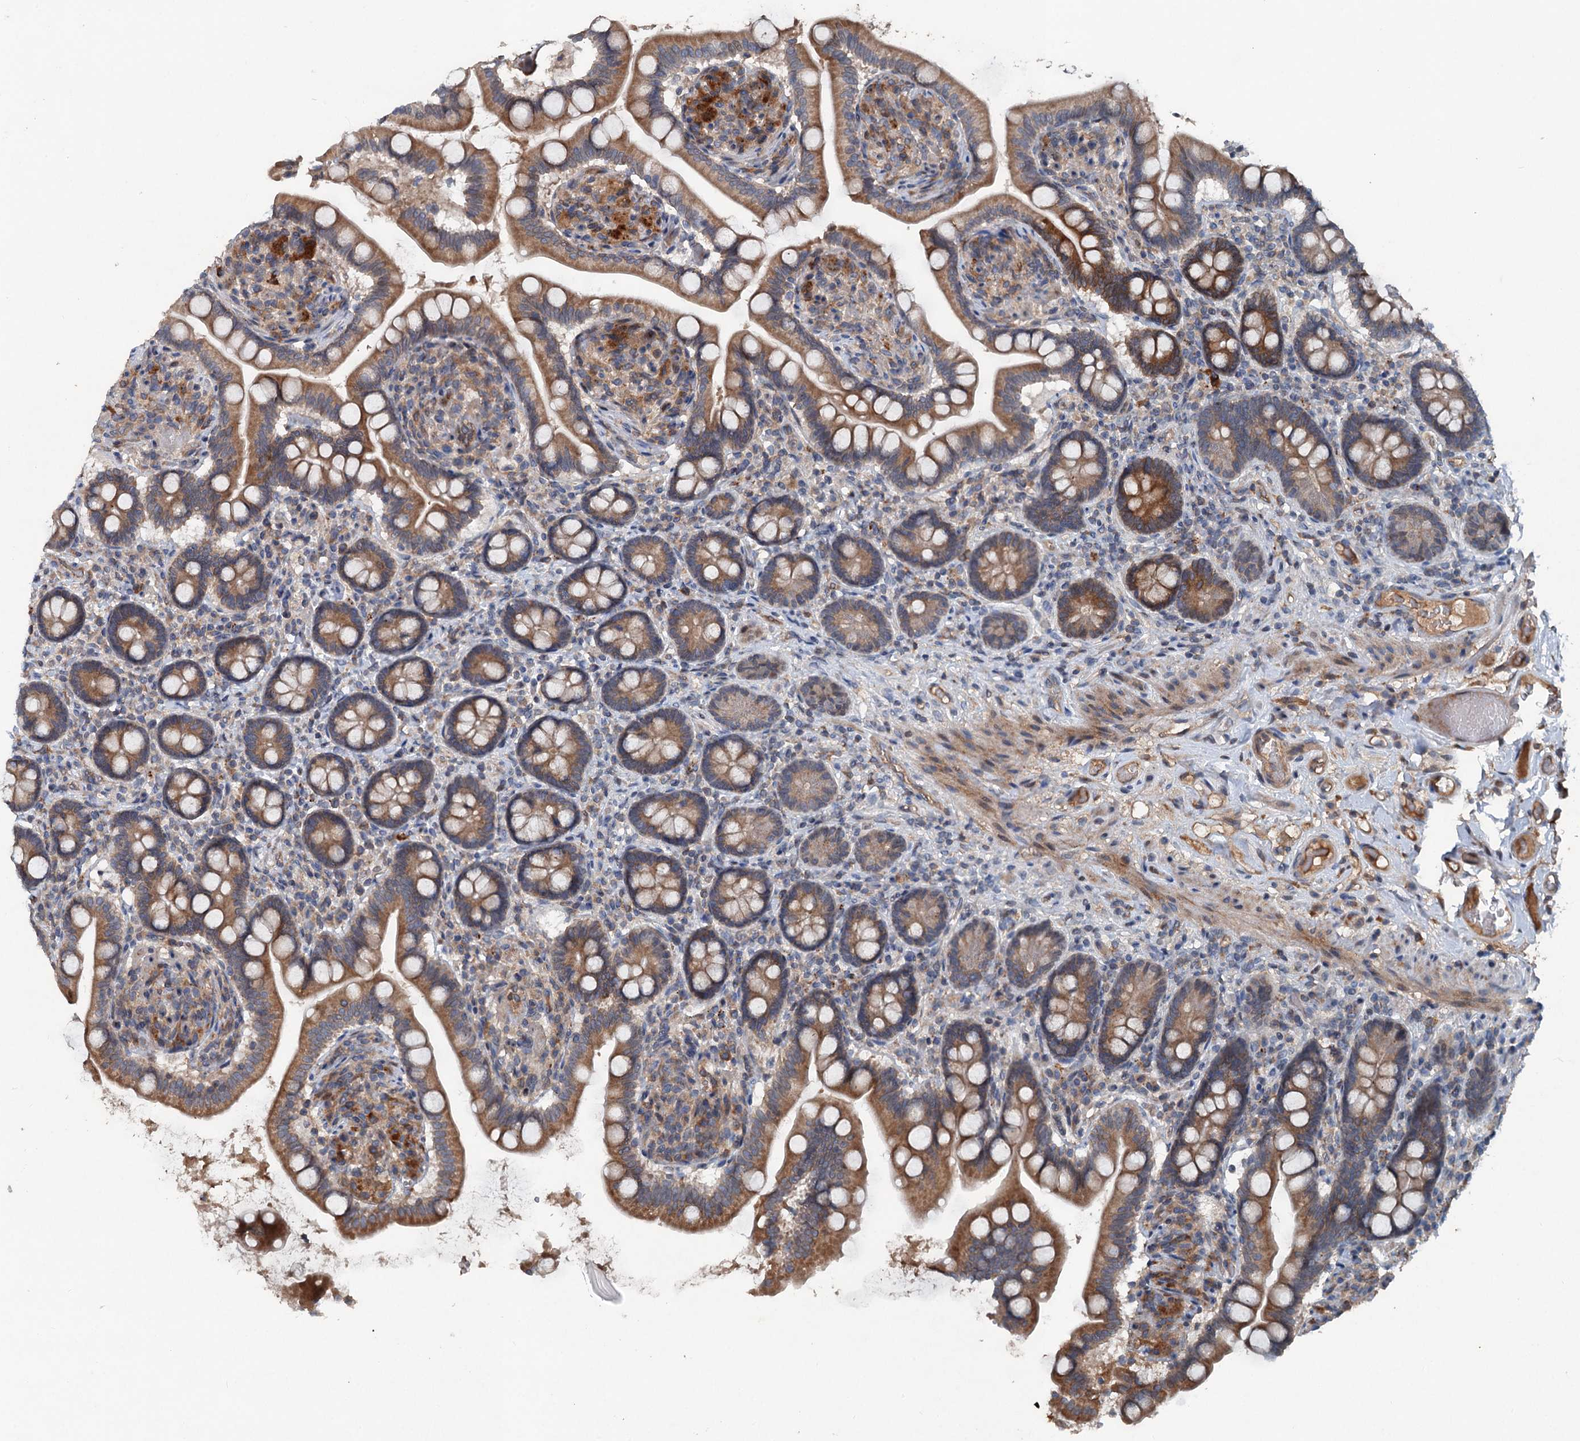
{"staining": {"intensity": "strong", "quantity": ">75%", "location": "cytoplasmic/membranous"}, "tissue": "small intestine", "cell_type": "Glandular cells", "image_type": "normal", "snomed": [{"axis": "morphology", "description": "Normal tissue, NOS"}, {"axis": "topography", "description": "Small intestine"}], "caption": "High-power microscopy captured an immunohistochemistry (IHC) micrograph of unremarkable small intestine, revealing strong cytoplasmic/membranous positivity in approximately >75% of glandular cells.", "gene": "TAPBPL", "patient": {"sex": "female", "age": 64}}